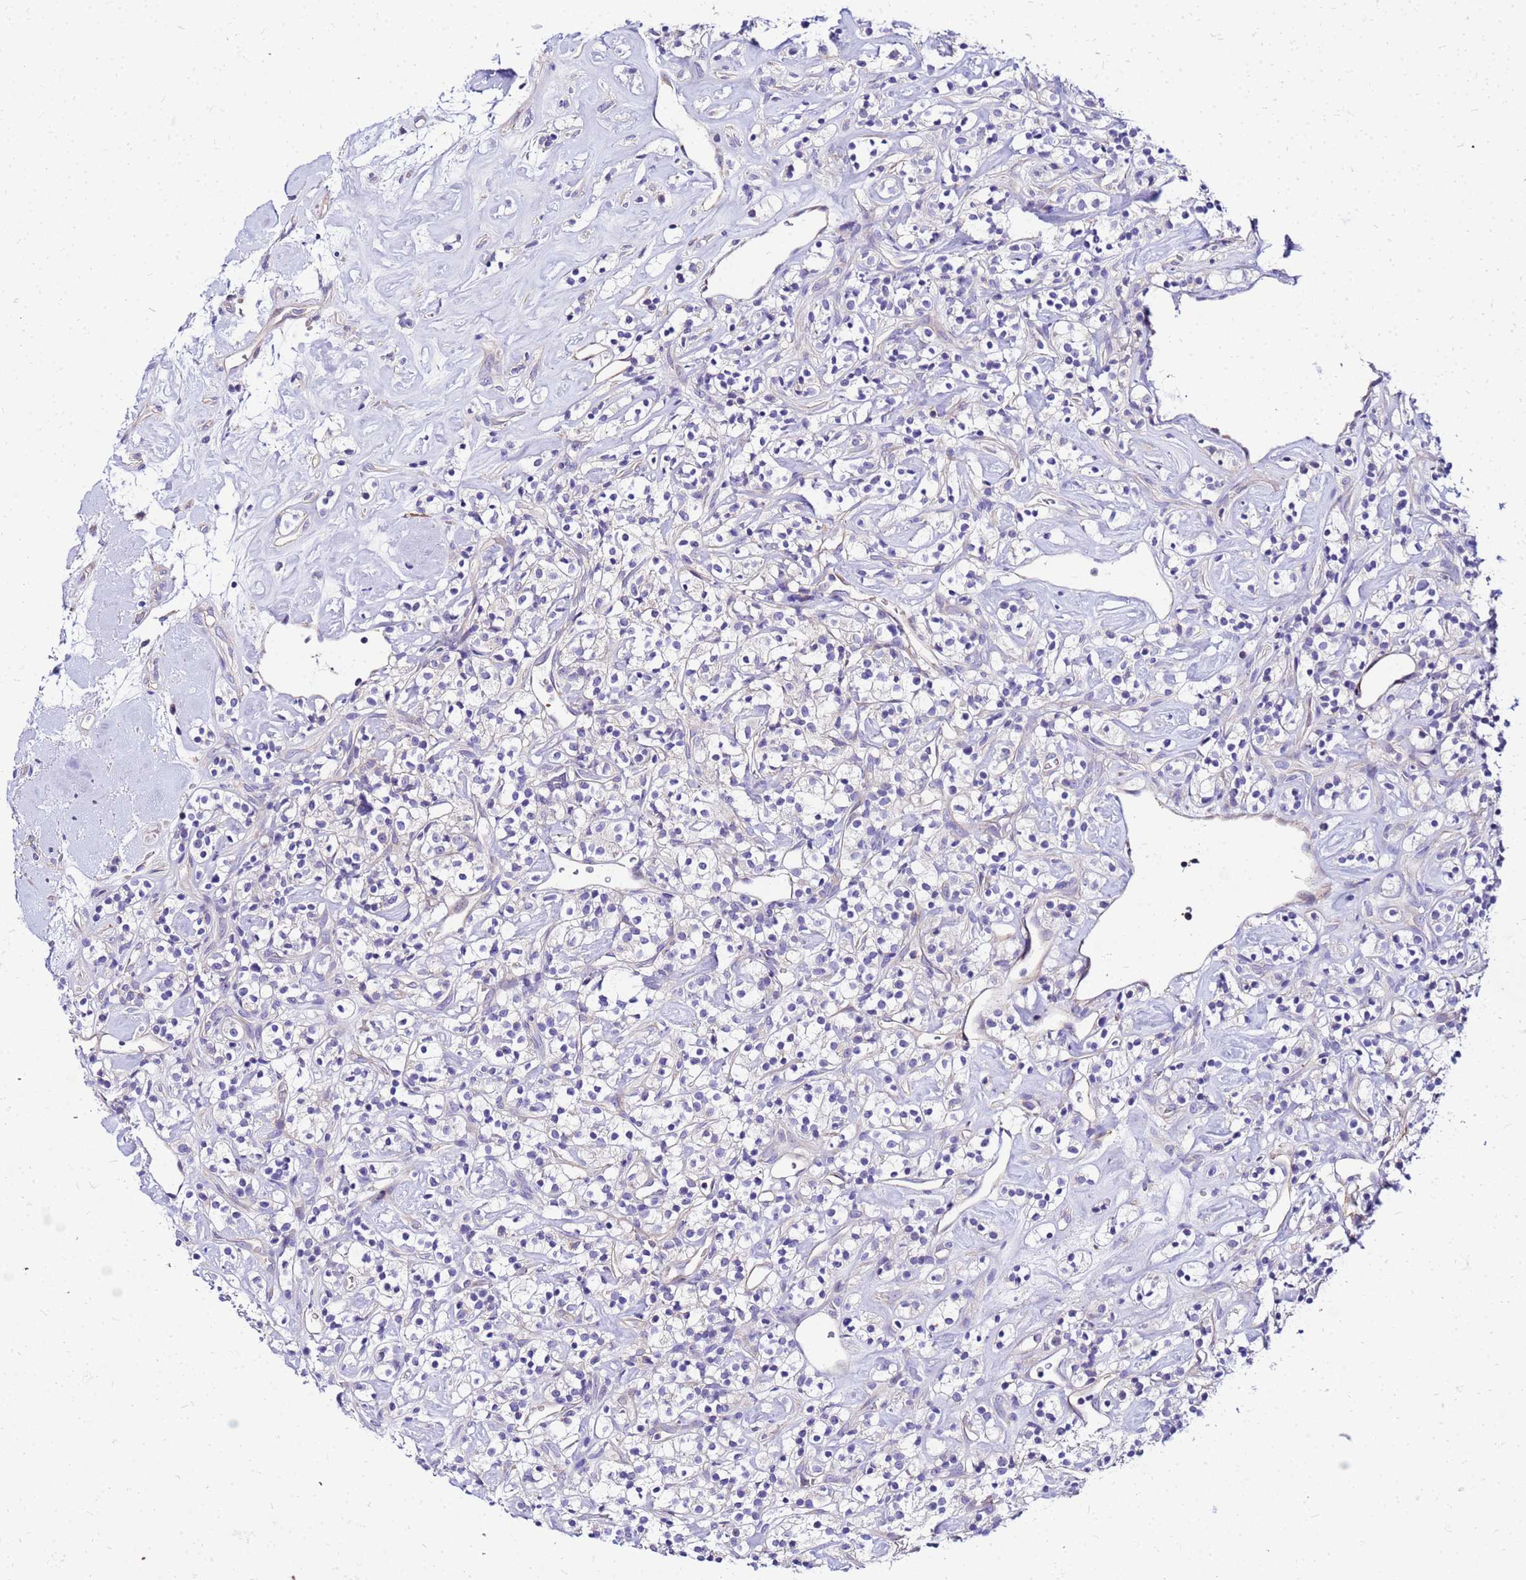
{"staining": {"intensity": "negative", "quantity": "none", "location": "none"}, "tissue": "renal cancer", "cell_type": "Tumor cells", "image_type": "cancer", "snomed": [{"axis": "morphology", "description": "Adenocarcinoma, NOS"}, {"axis": "topography", "description": "Kidney"}], "caption": "Renal cancer (adenocarcinoma) stained for a protein using IHC exhibits no staining tumor cells.", "gene": "HERC5", "patient": {"sex": "male", "age": 77}}